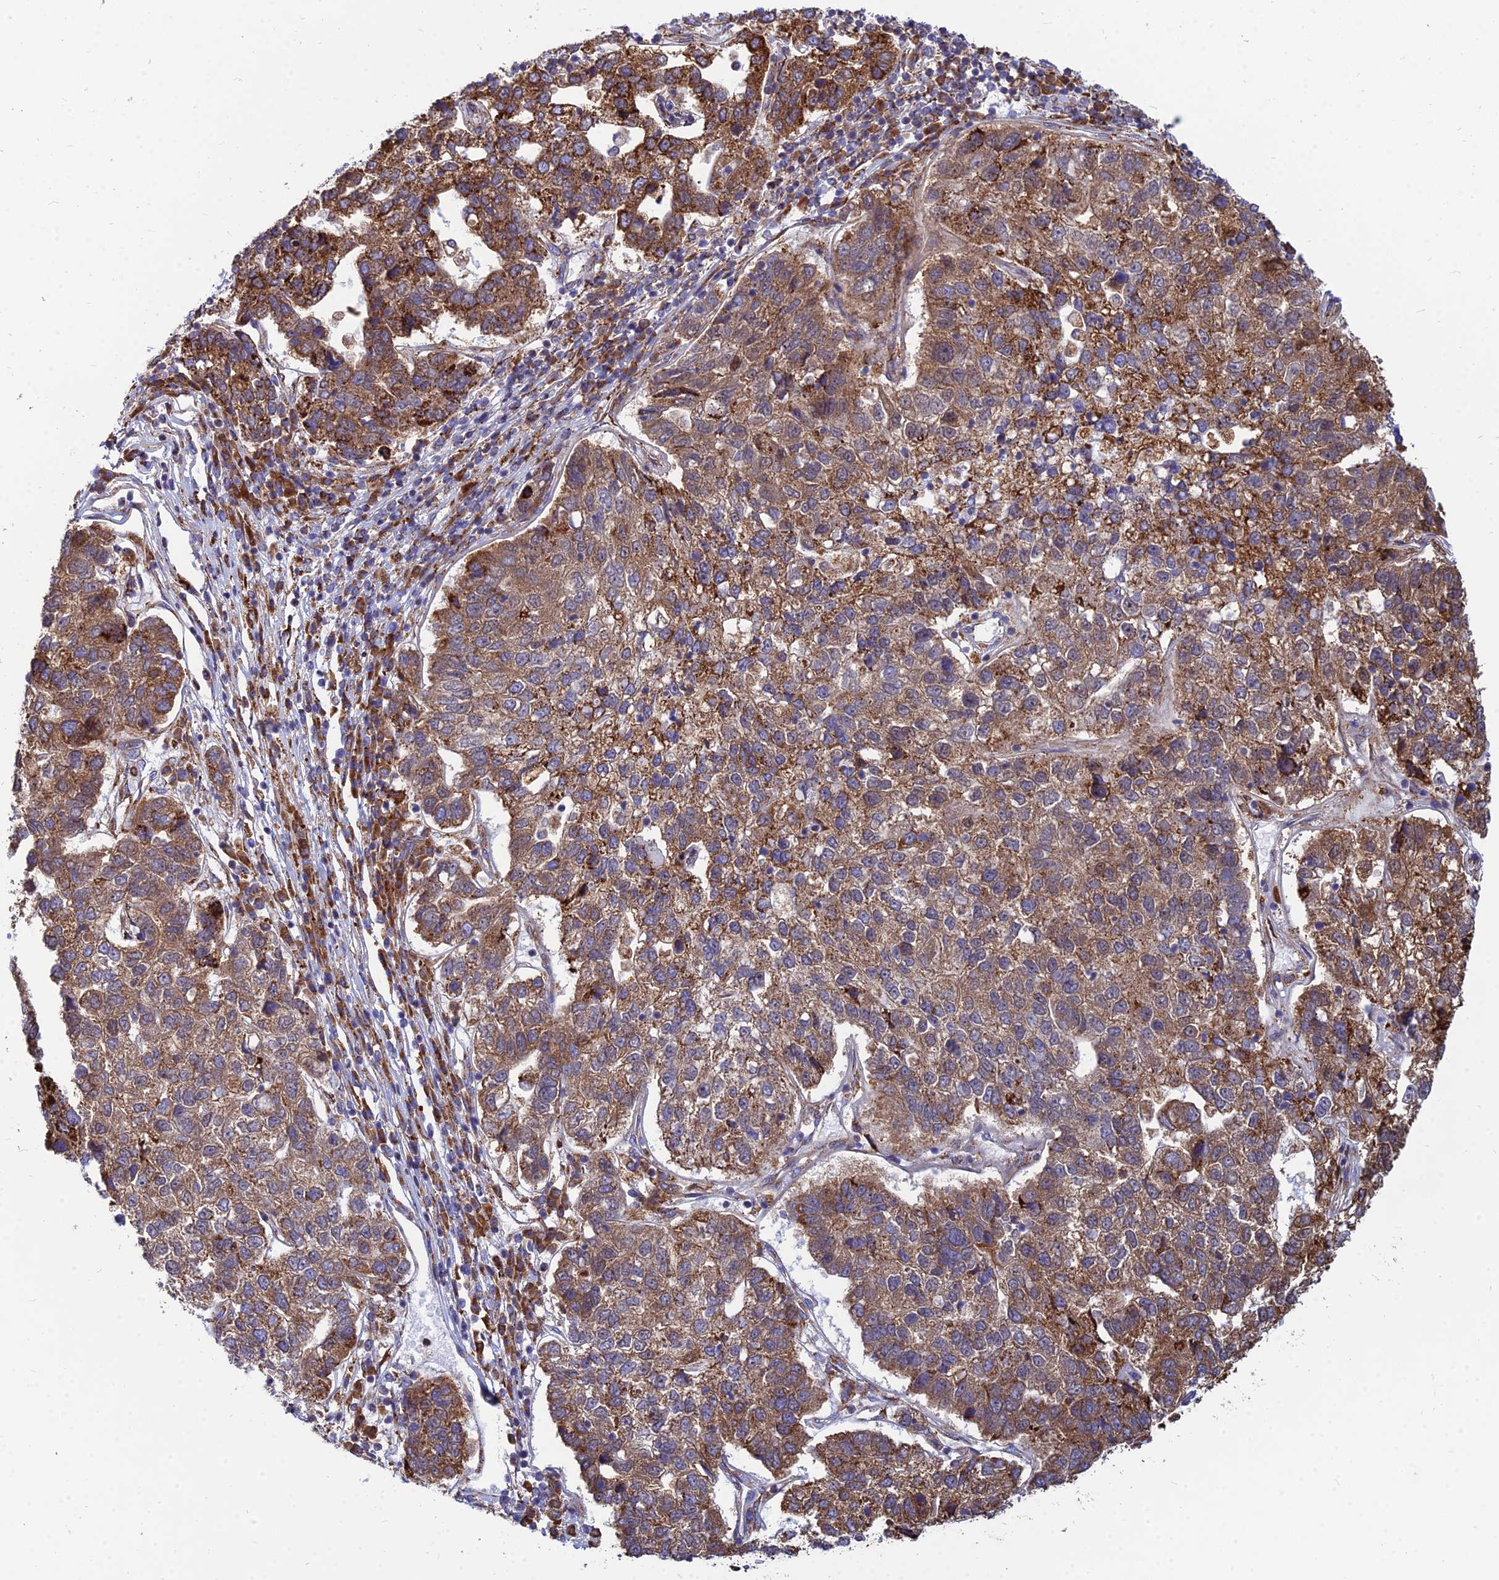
{"staining": {"intensity": "moderate", "quantity": ">75%", "location": "cytoplasmic/membranous"}, "tissue": "pancreatic cancer", "cell_type": "Tumor cells", "image_type": "cancer", "snomed": [{"axis": "morphology", "description": "Adenocarcinoma, NOS"}, {"axis": "topography", "description": "Pancreas"}], "caption": "A histopathology image of human adenocarcinoma (pancreatic) stained for a protein exhibits moderate cytoplasmic/membranous brown staining in tumor cells.", "gene": "CCT6B", "patient": {"sex": "female", "age": 61}}